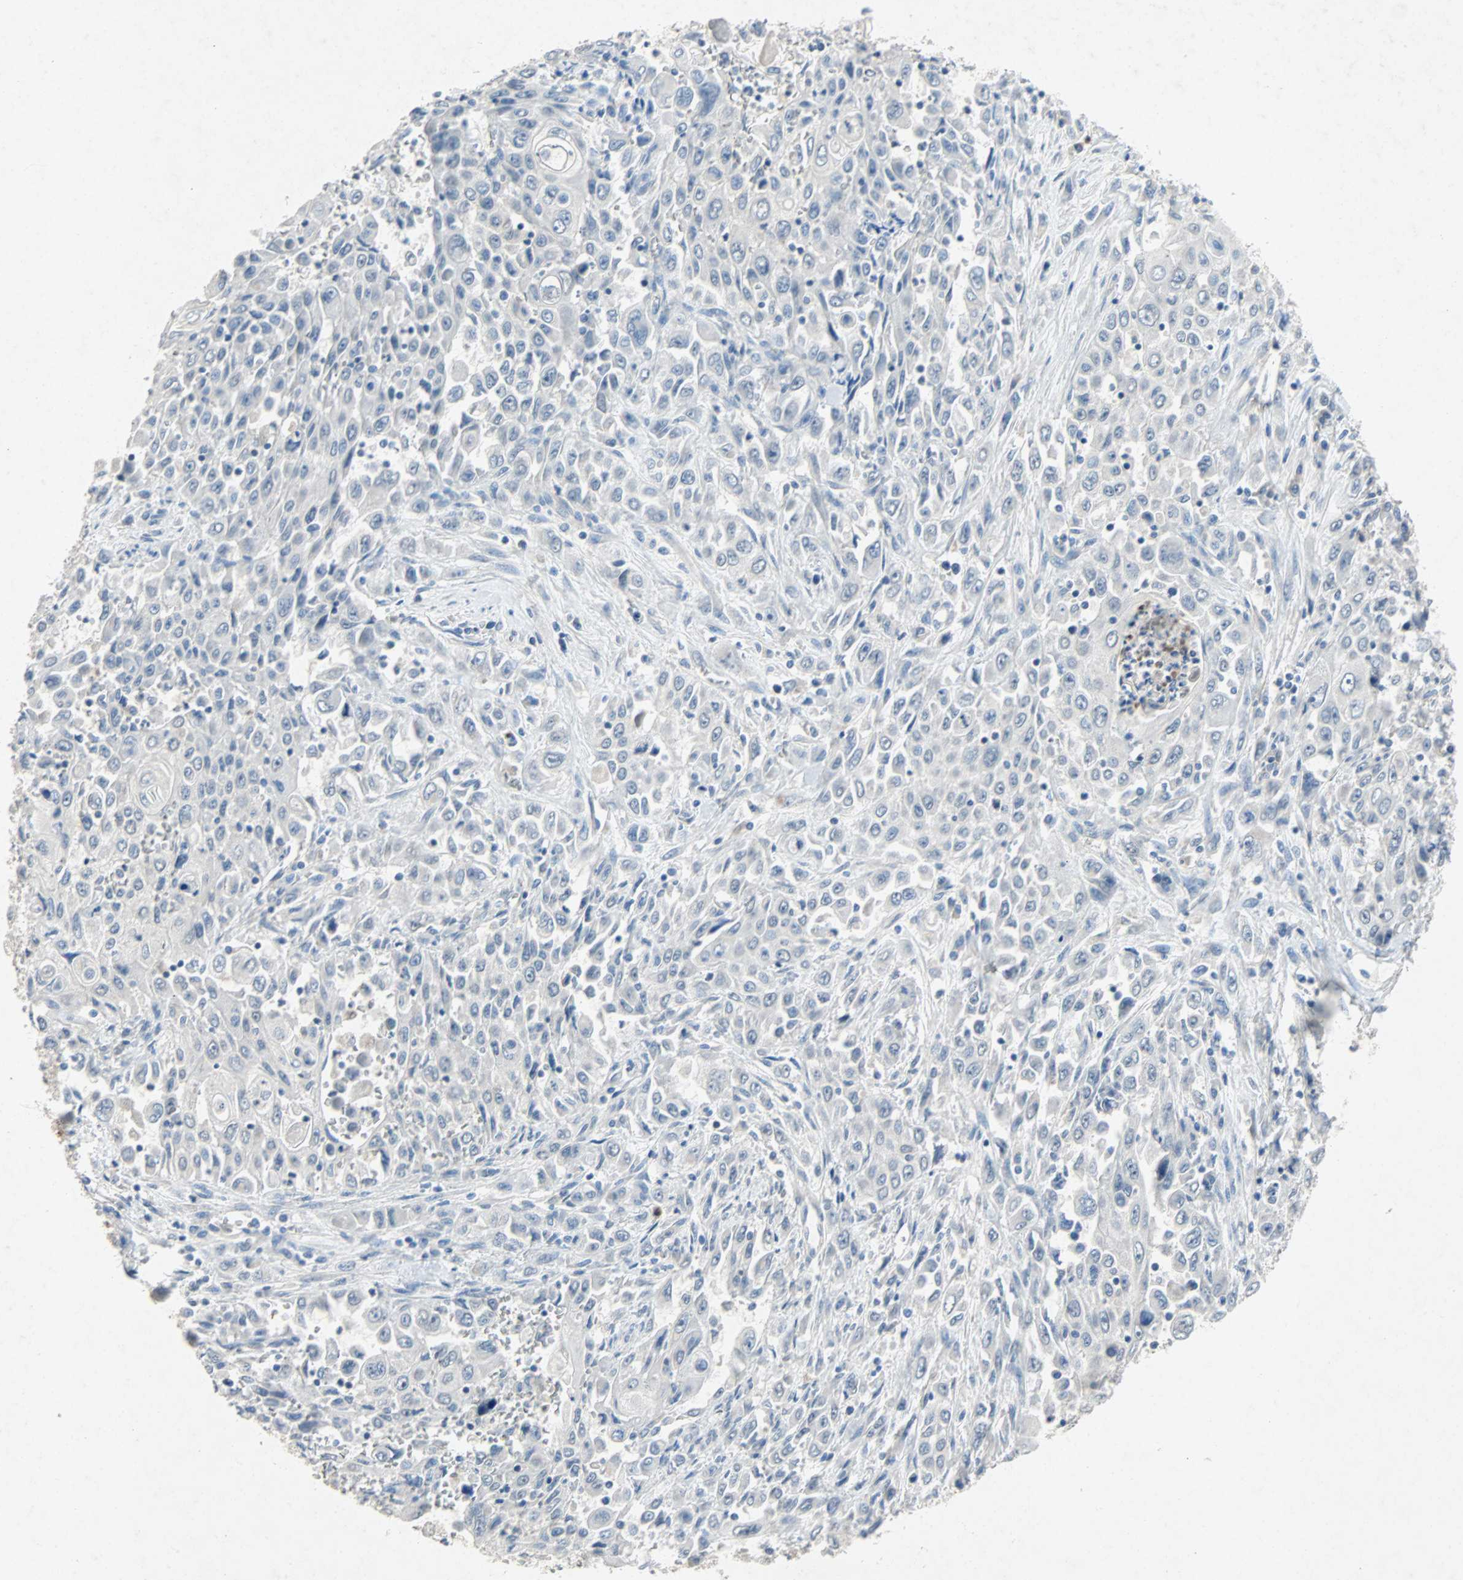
{"staining": {"intensity": "negative", "quantity": "none", "location": "none"}, "tissue": "pancreatic cancer", "cell_type": "Tumor cells", "image_type": "cancer", "snomed": [{"axis": "morphology", "description": "Adenocarcinoma, NOS"}, {"axis": "topography", "description": "Pancreas"}], "caption": "There is no significant staining in tumor cells of pancreatic cancer (adenocarcinoma). (DAB (3,3'-diaminobenzidine) IHC with hematoxylin counter stain).", "gene": "PCDHB2", "patient": {"sex": "male", "age": 70}}